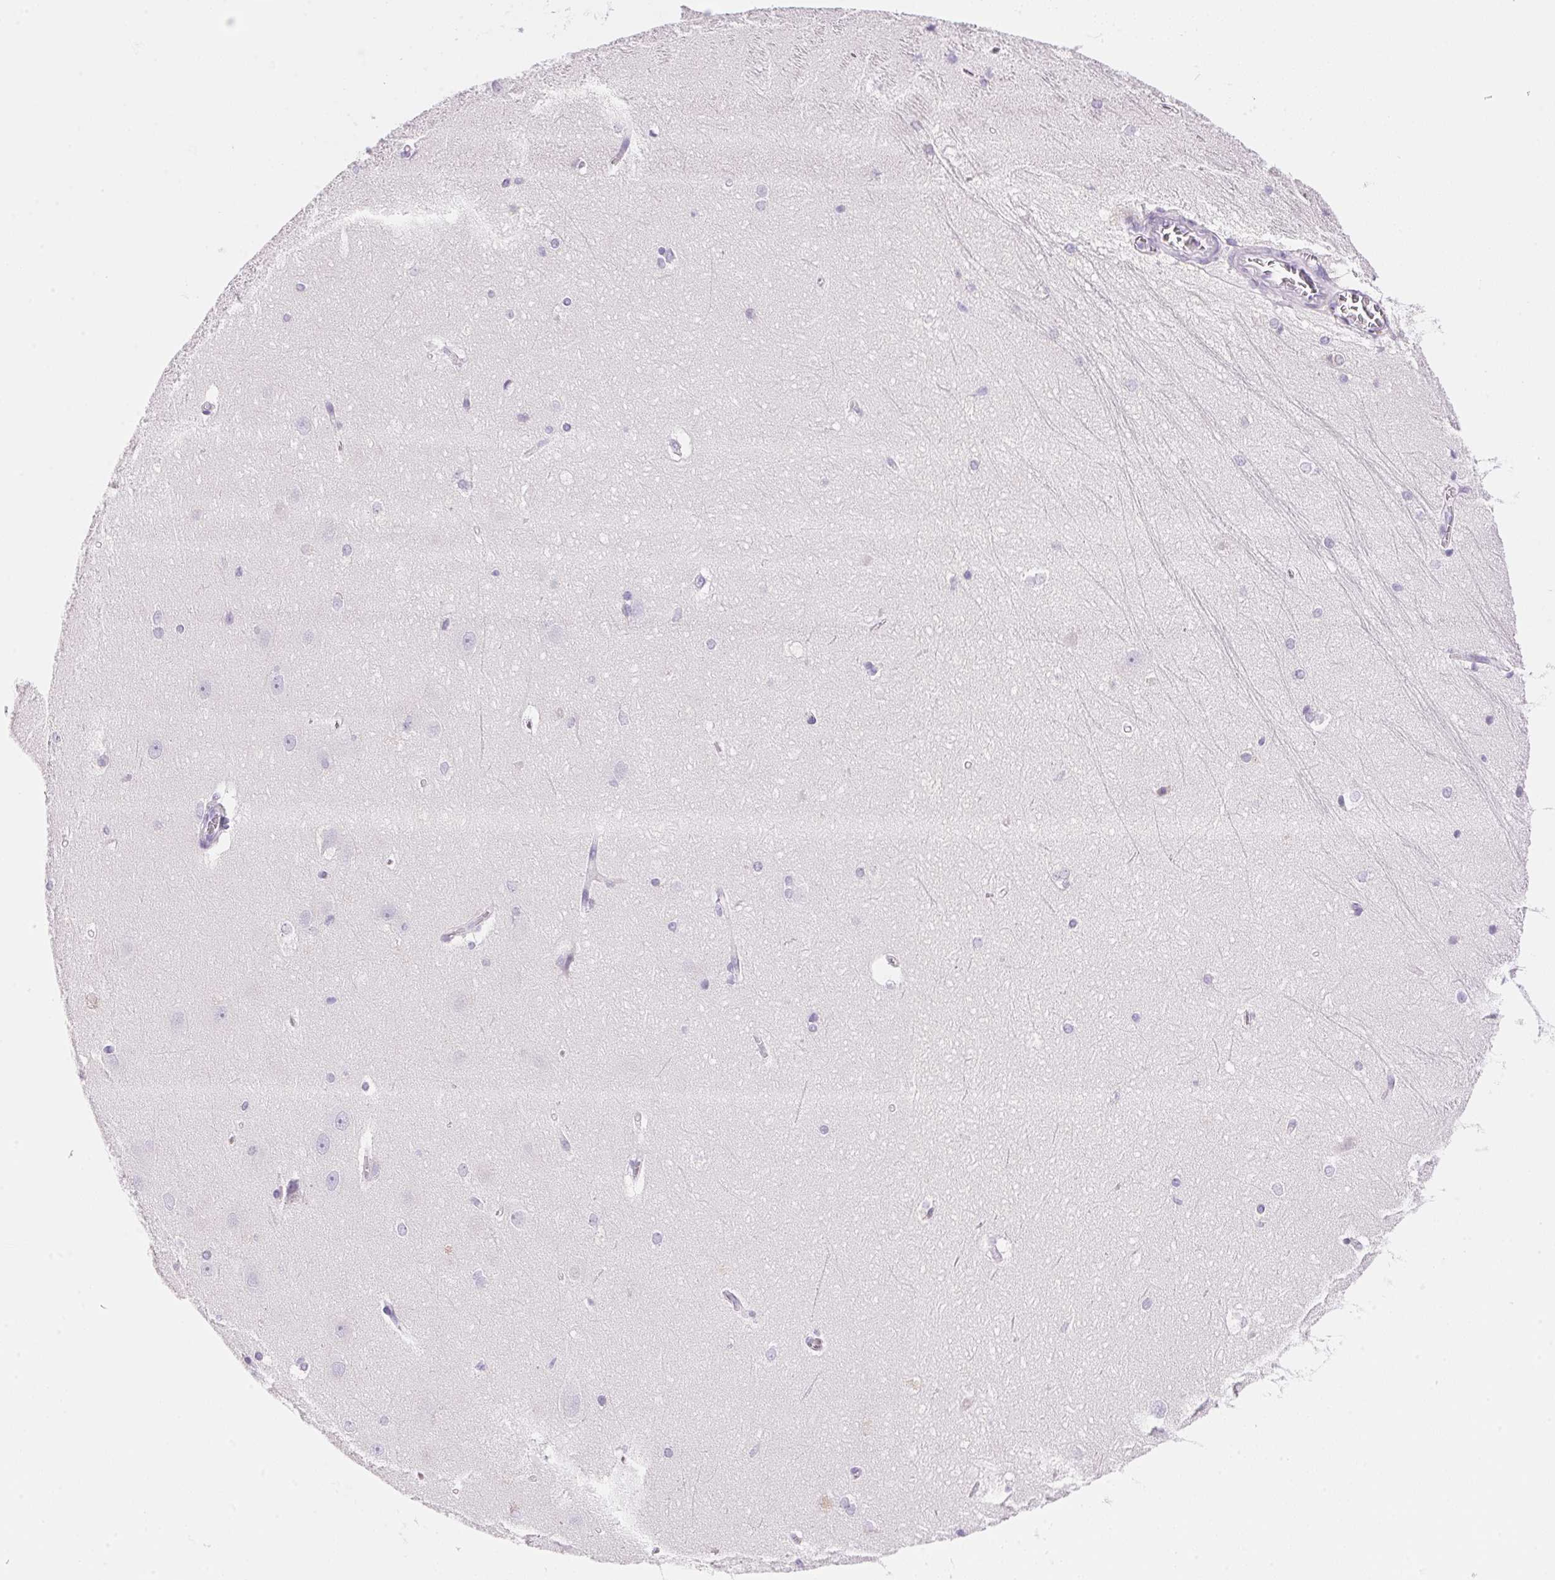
{"staining": {"intensity": "negative", "quantity": "none", "location": "none"}, "tissue": "hippocampus", "cell_type": "Glial cells", "image_type": "normal", "snomed": [{"axis": "morphology", "description": "Normal tissue, NOS"}, {"axis": "topography", "description": "Cerebral cortex"}, {"axis": "topography", "description": "Hippocampus"}], "caption": "High power microscopy image of an IHC micrograph of unremarkable hippocampus, revealing no significant staining in glial cells. (IHC, brightfield microscopy, high magnification).", "gene": "DHCR24", "patient": {"sex": "female", "age": 19}}